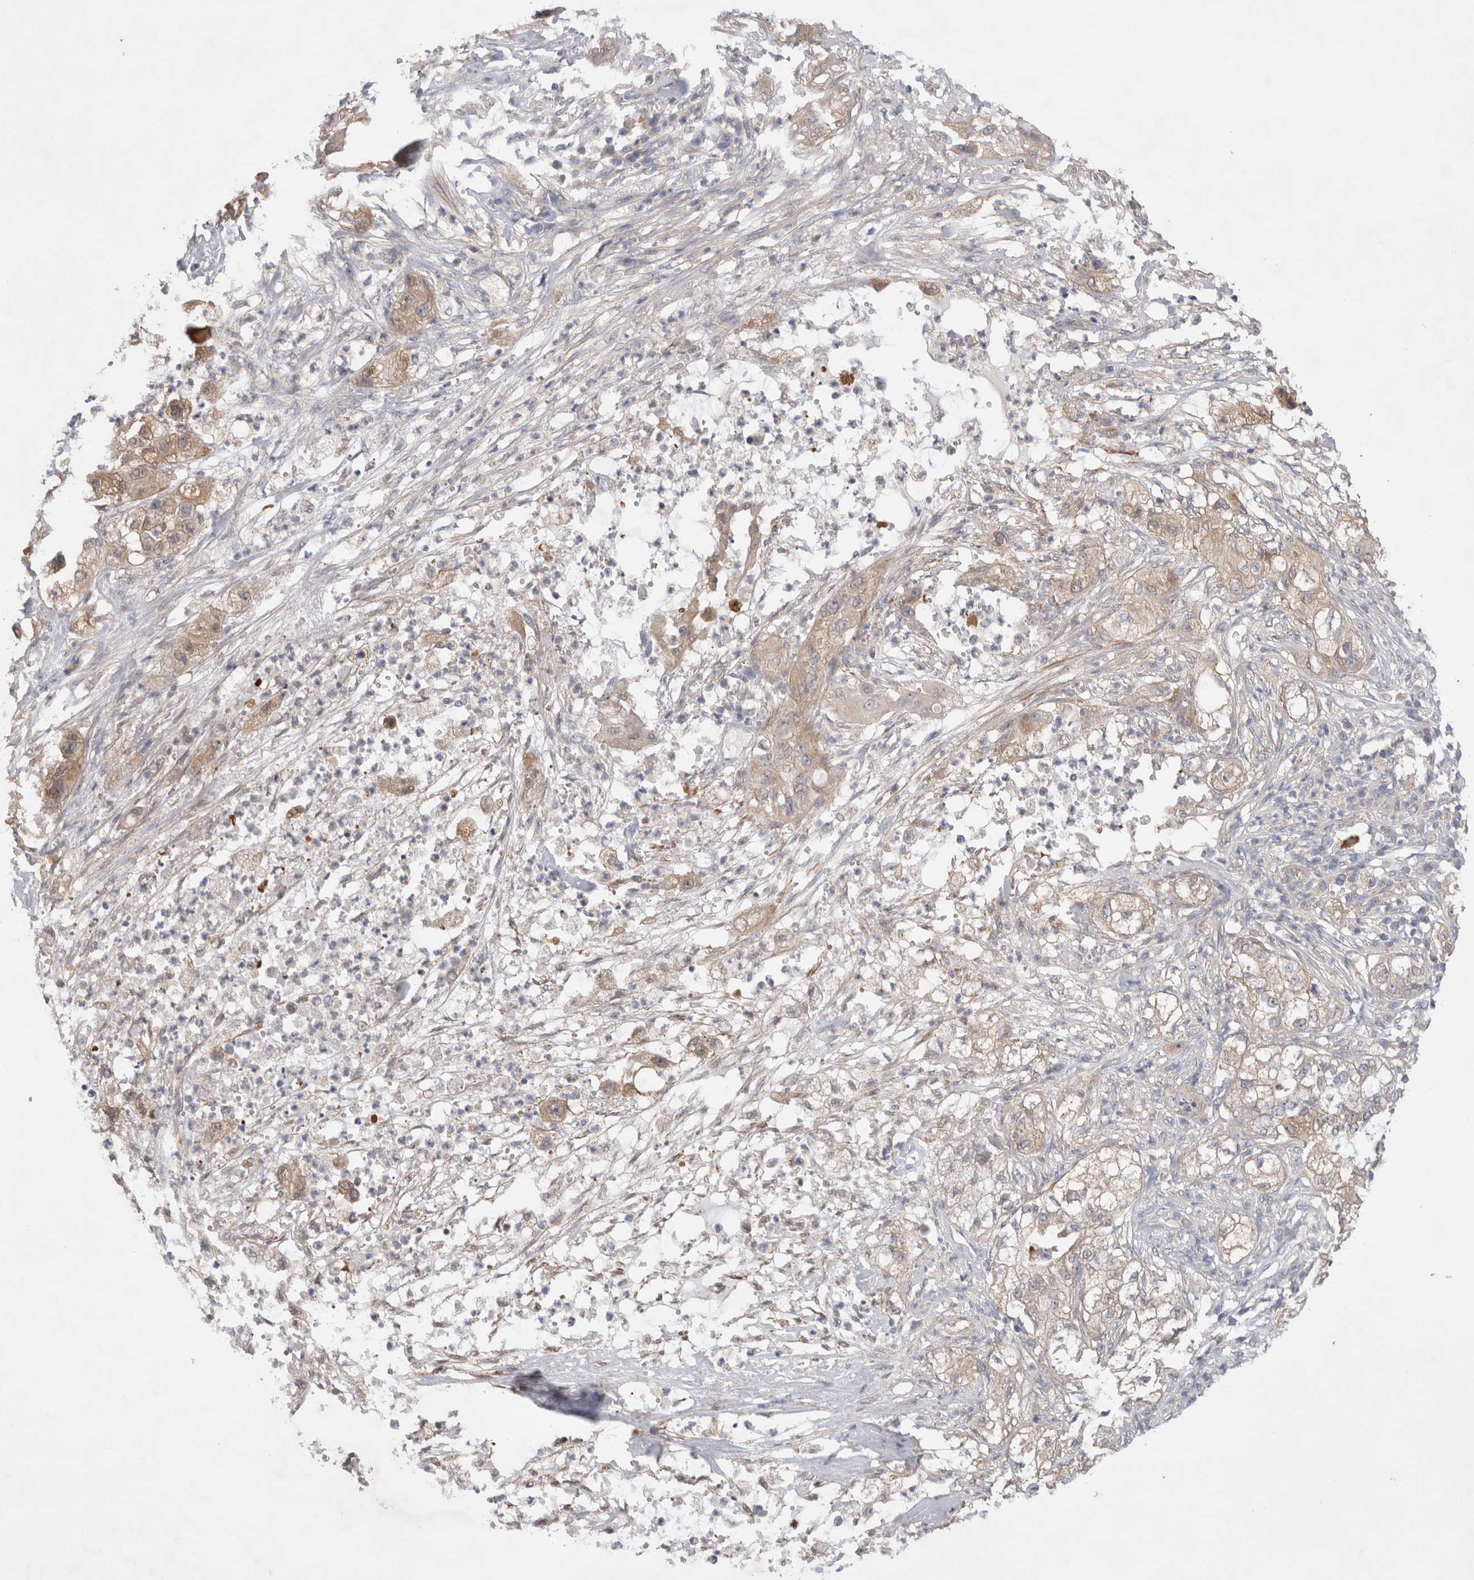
{"staining": {"intensity": "weak", "quantity": ">75%", "location": "cytoplasmic/membranous"}, "tissue": "pancreatic cancer", "cell_type": "Tumor cells", "image_type": "cancer", "snomed": [{"axis": "morphology", "description": "Adenocarcinoma, NOS"}, {"axis": "topography", "description": "Pancreas"}], "caption": "Immunohistochemical staining of pancreatic cancer (adenocarcinoma) shows low levels of weak cytoplasmic/membranous protein staining in approximately >75% of tumor cells.", "gene": "IFT74", "patient": {"sex": "female", "age": 78}}